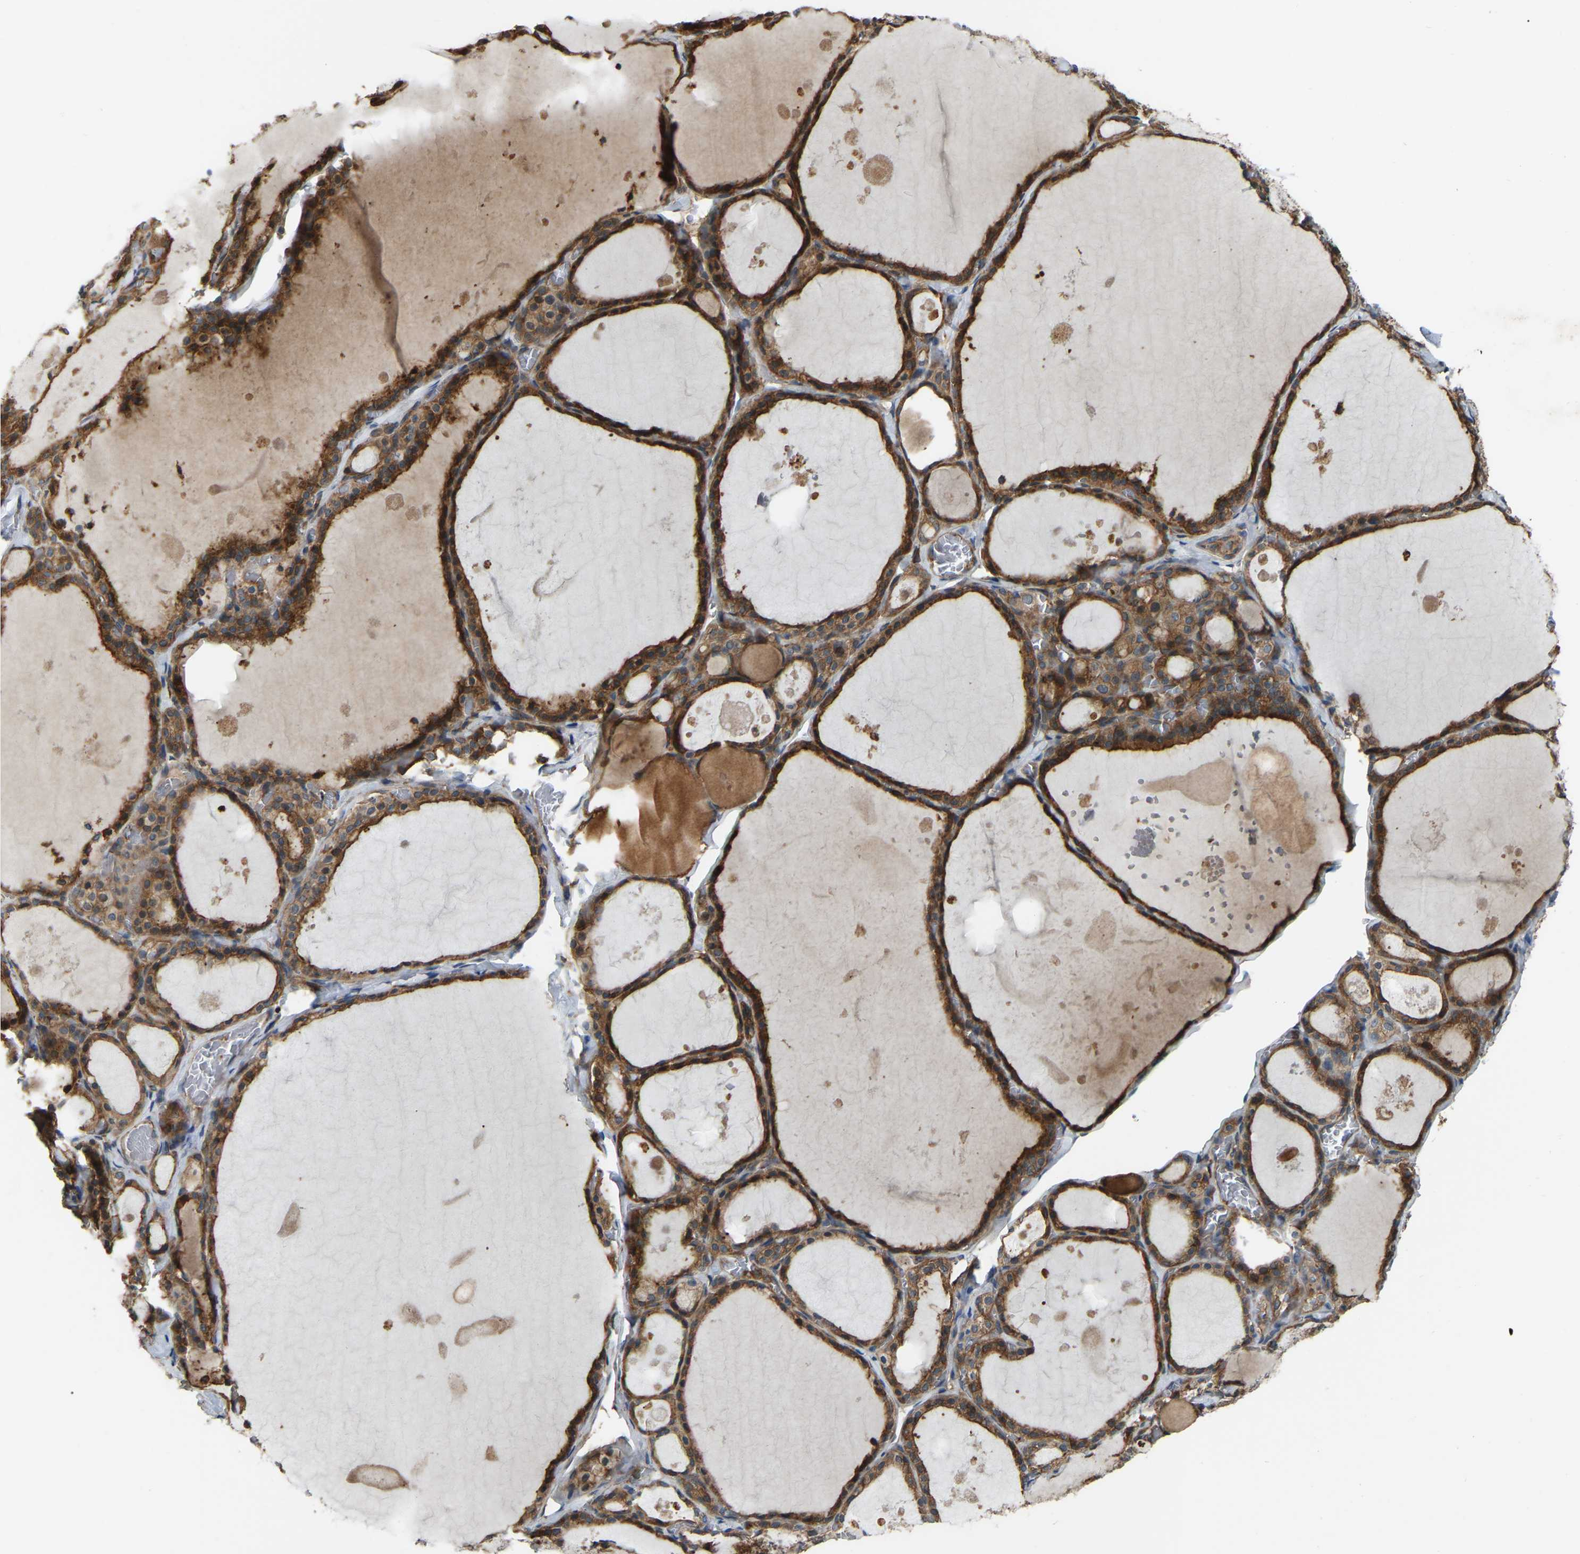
{"staining": {"intensity": "moderate", "quantity": ">75%", "location": "cytoplasmic/membranous"}, "tissue": "thyroid gland", "cell_type": "Glandular cells", "image_type": "normal", "snomed": [{"axis": "morphology", "description": "Normal tissue, NOS"}, {"axis": "topography", "description": "Thyroid gland"}], "caption": "A histopathology image showing moderate cytoplasmic/membranous expression in approximately >75% of glandular cells in unremarkable thyroid gland, as visualized by brown immunohistochemical staining.", "gene": "SAMD9L", "patient": {"sex": "male", "age": 56}}